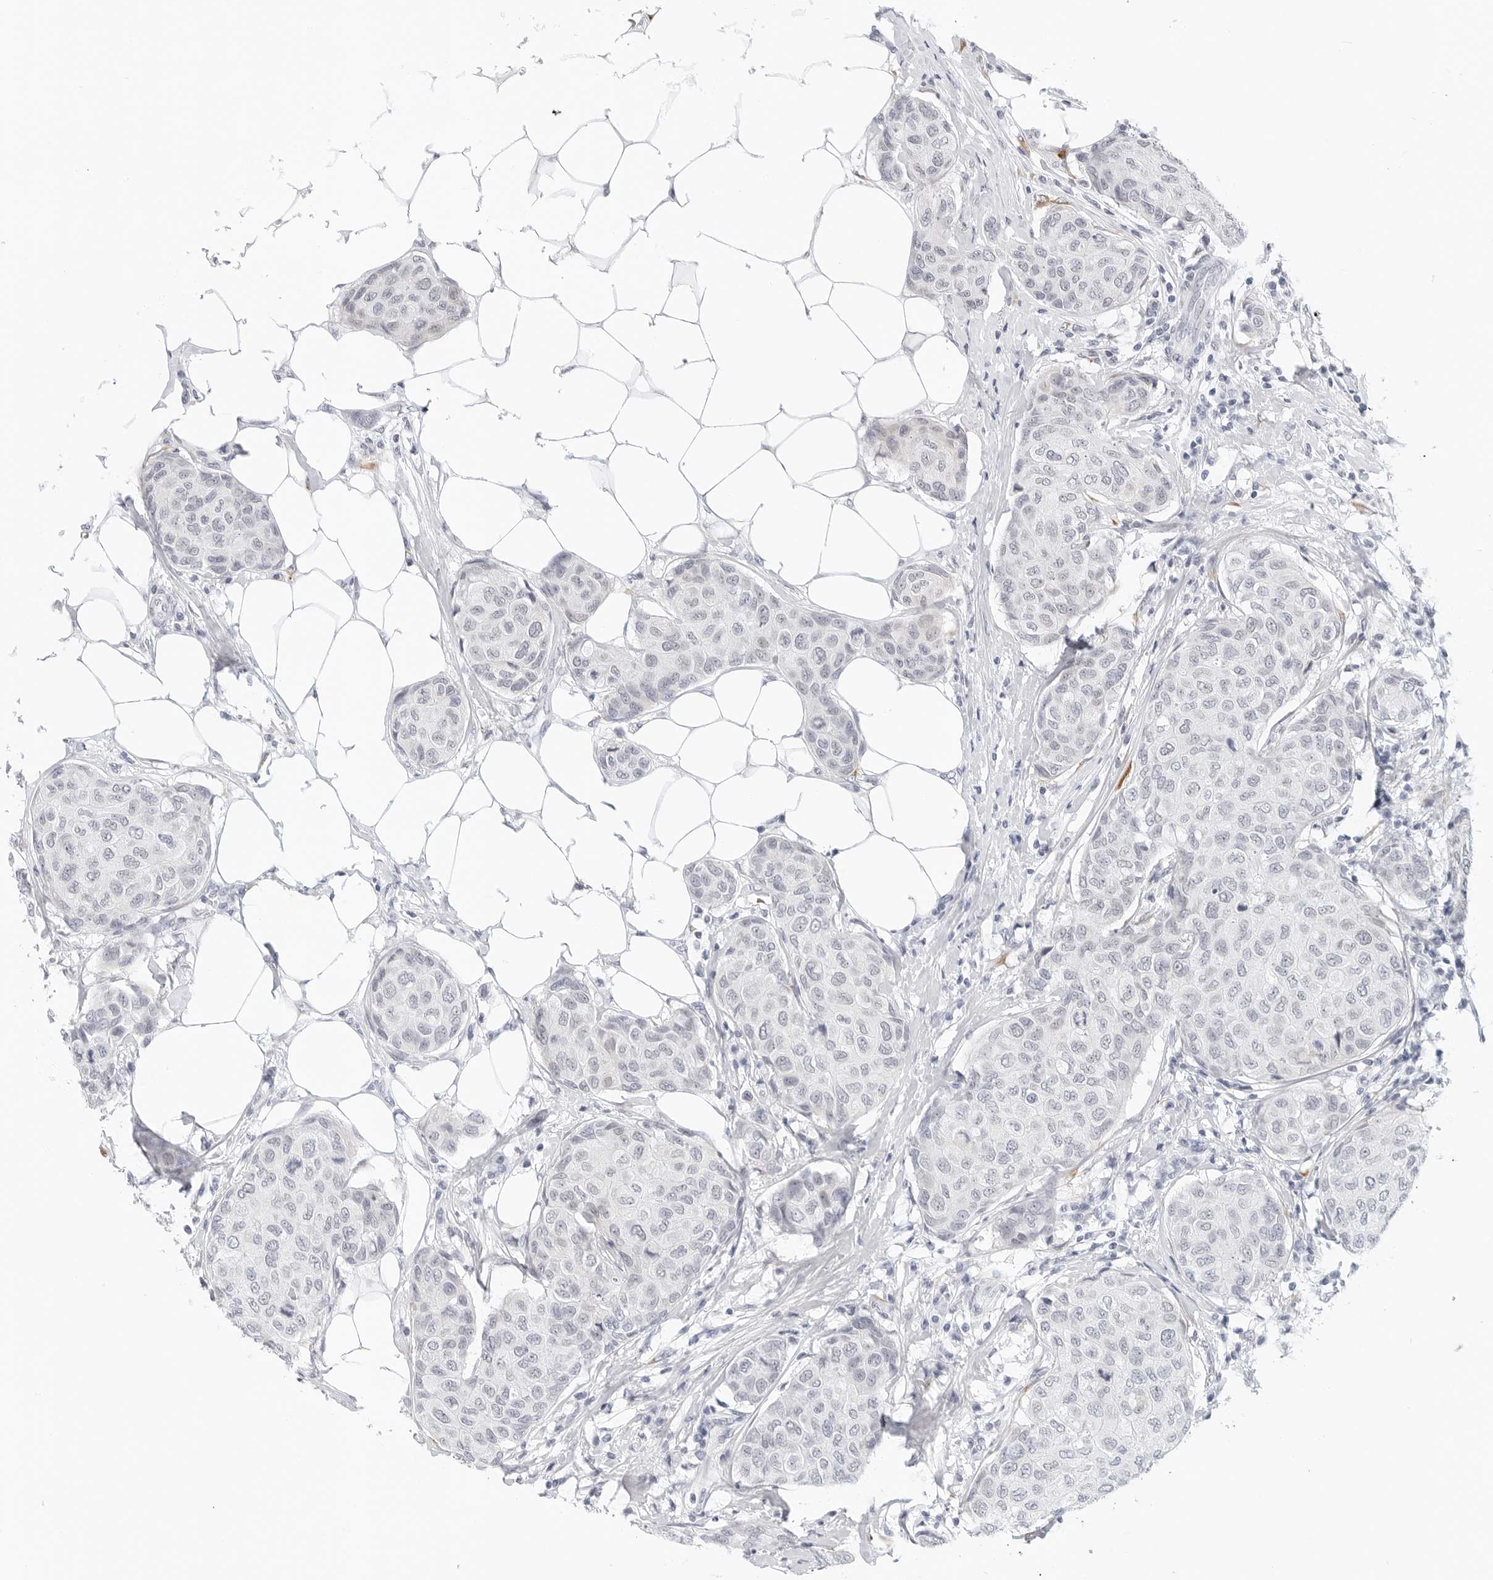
{"staining": {"intensity": "negative", "quantity": "none", "location": "none"}, "tissue": "breast cancer", "cell_type": "Tumor cells", "image_type": "cancer", "snomed": [{"axis": "morphology", "description": "Duct carcinoma"}, {"axis": "topography", "description": "Breast"}], "caption": "This is an IHC micrograph of human breast cancer. There is no staining in tumor cells.", "gene": "TSEN2", "patient": {"sex": "female", "age": 80}}